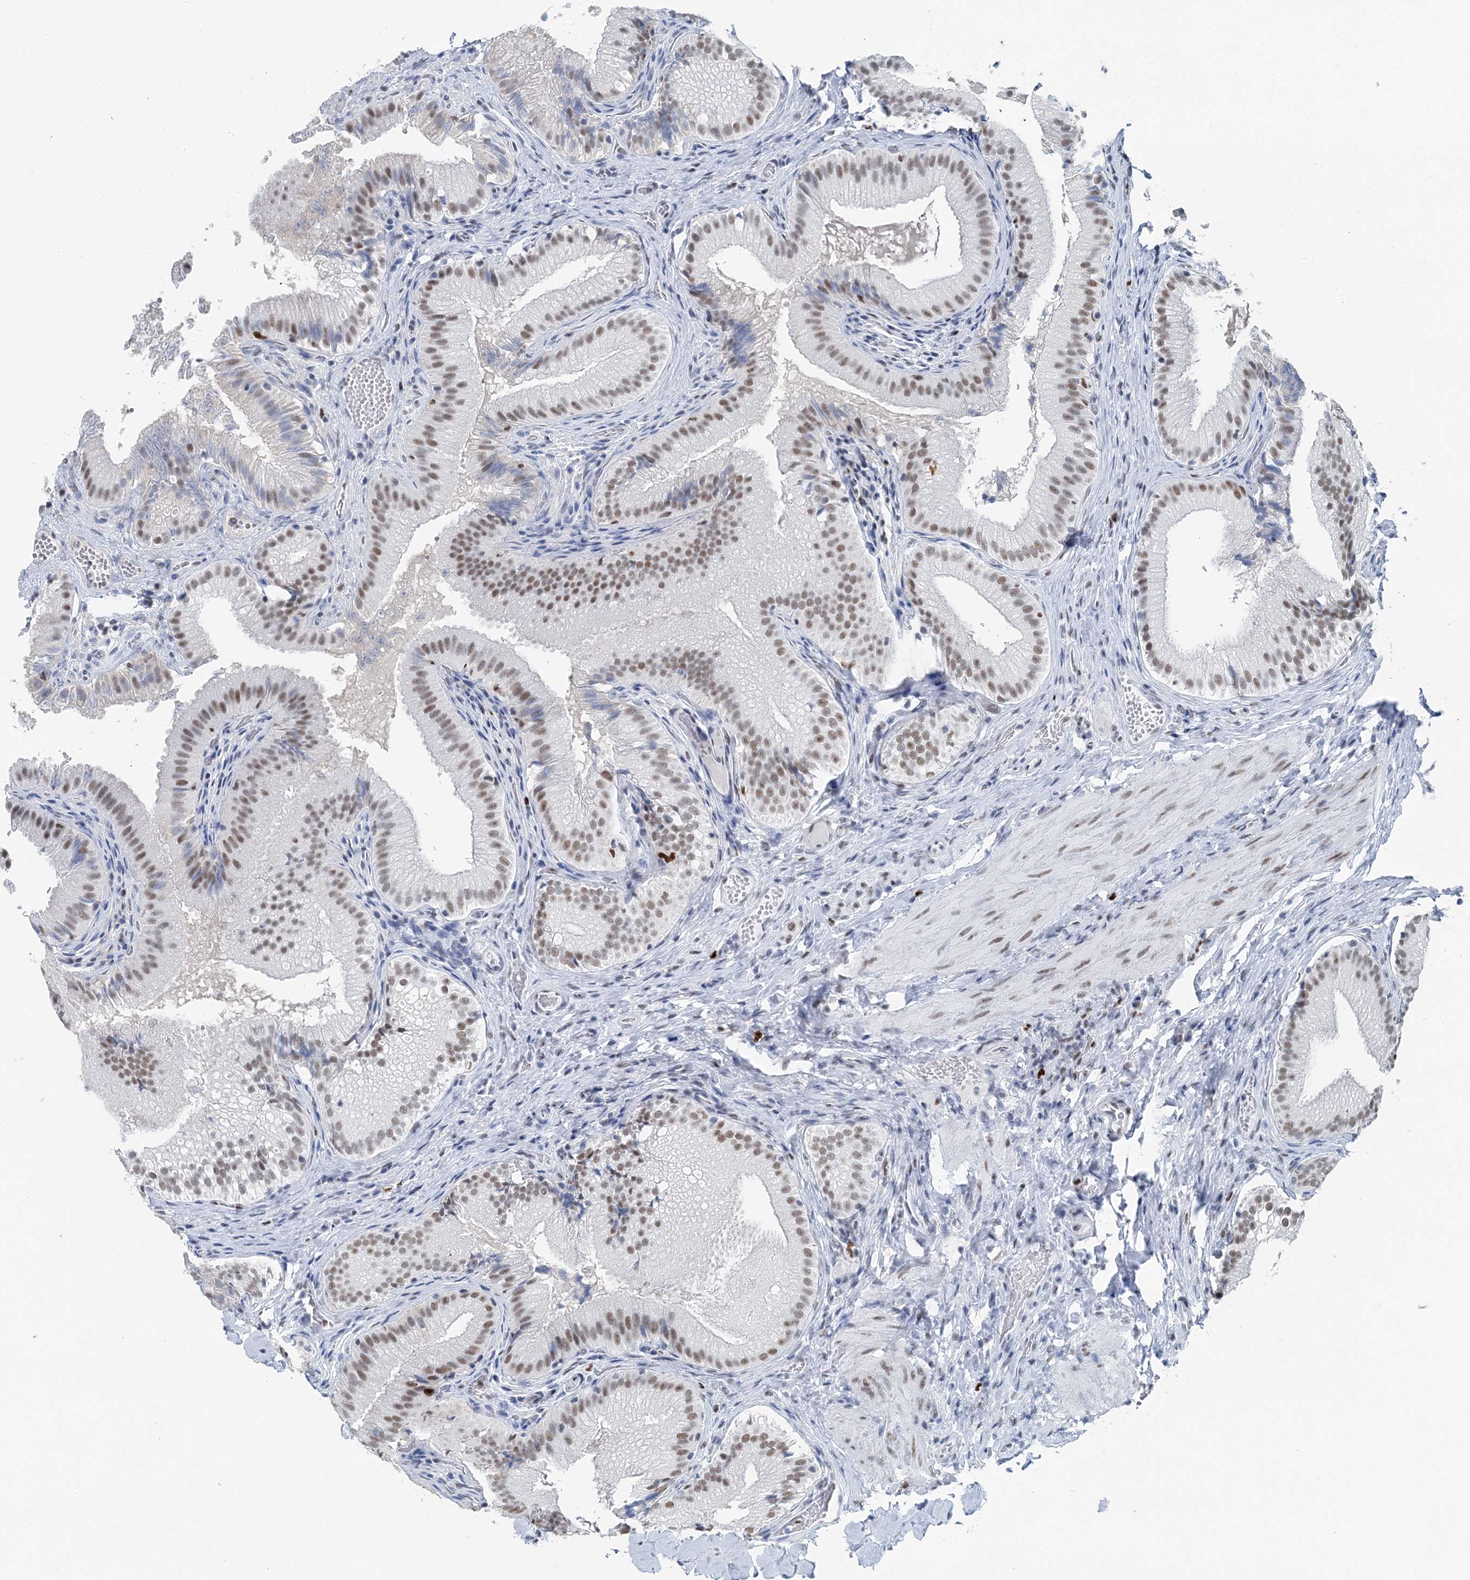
{"staining": {"intensity": "moderate", "quantity": "25%-75%", "location": "nuclear"}, "tissue": "gallbladder", "cell_type": "Glandular cells", "image_type": "normal", "snomed": [{"axis": "morphology", "description": "Normal tissue, NOS"}, {"axis": "topography", "description": "Gallbladder"}], "caption": "A micrograph showing moderate nuclear positivity in approximately 25%-75% of glandular cells in benign gallbladder, as visualized by brown immunohistochemical staining.", "gene": "HAT1", "patient": {"sex": "female", "age": 30}}